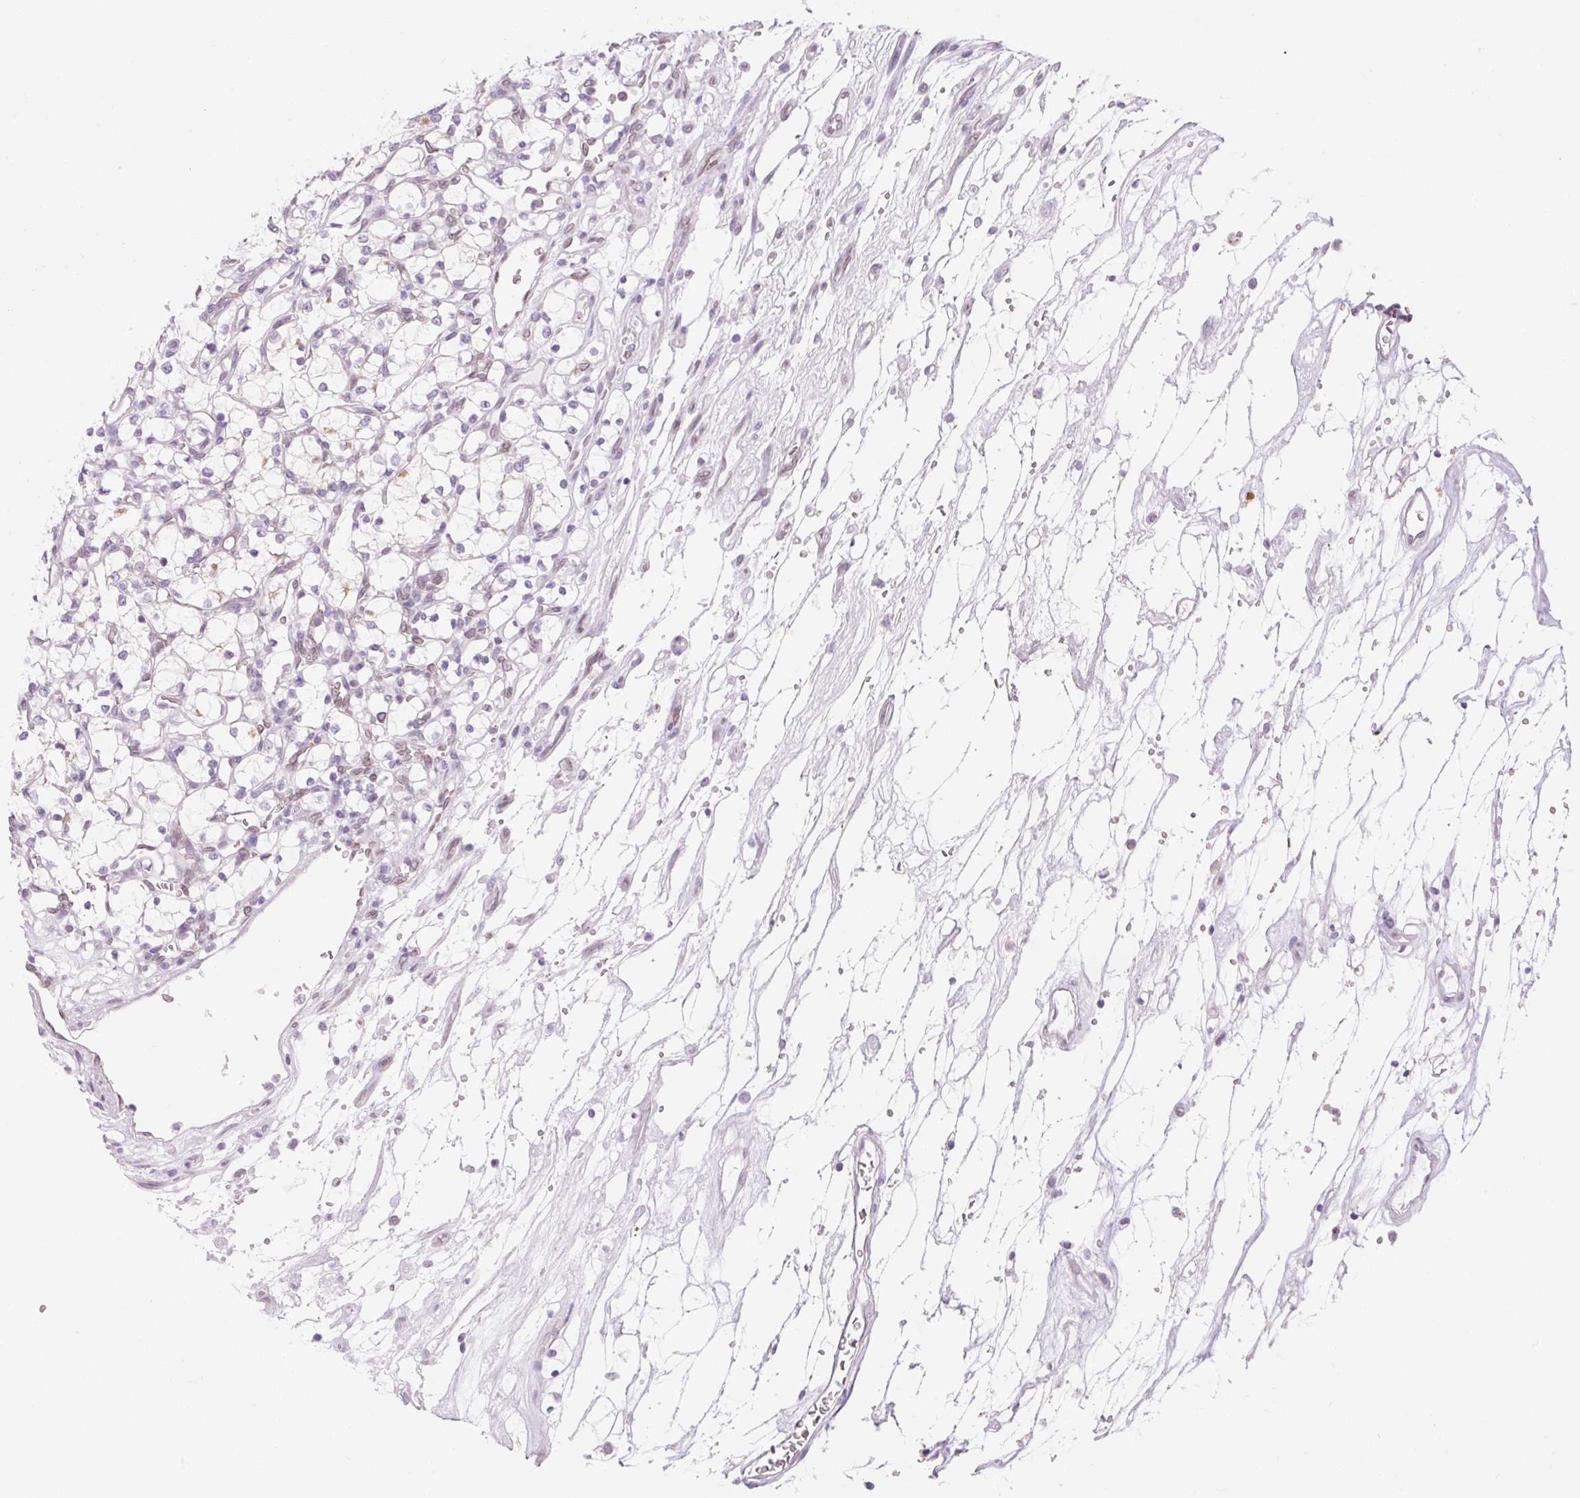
{"staining": {"intensity": "negative", "quantity": "none", "location": "none"}, "tissue": "renal cancer", "cell_type": "Tumor cells", "image_type": "cancer", "snomed": [{"axis": "morphology", "description": "Adenocarcinoma, NOS"}, {"axis": "topography", "description": "Kidney"}], "caption": "A high-resolution micrograph shows immunohistochemistry (IHC) staining of renal adenocarcinoma, which displays no significant expression in tumor cells.", "gene": "SYNE3", "patient": {"sex": "female", "age": 69}}